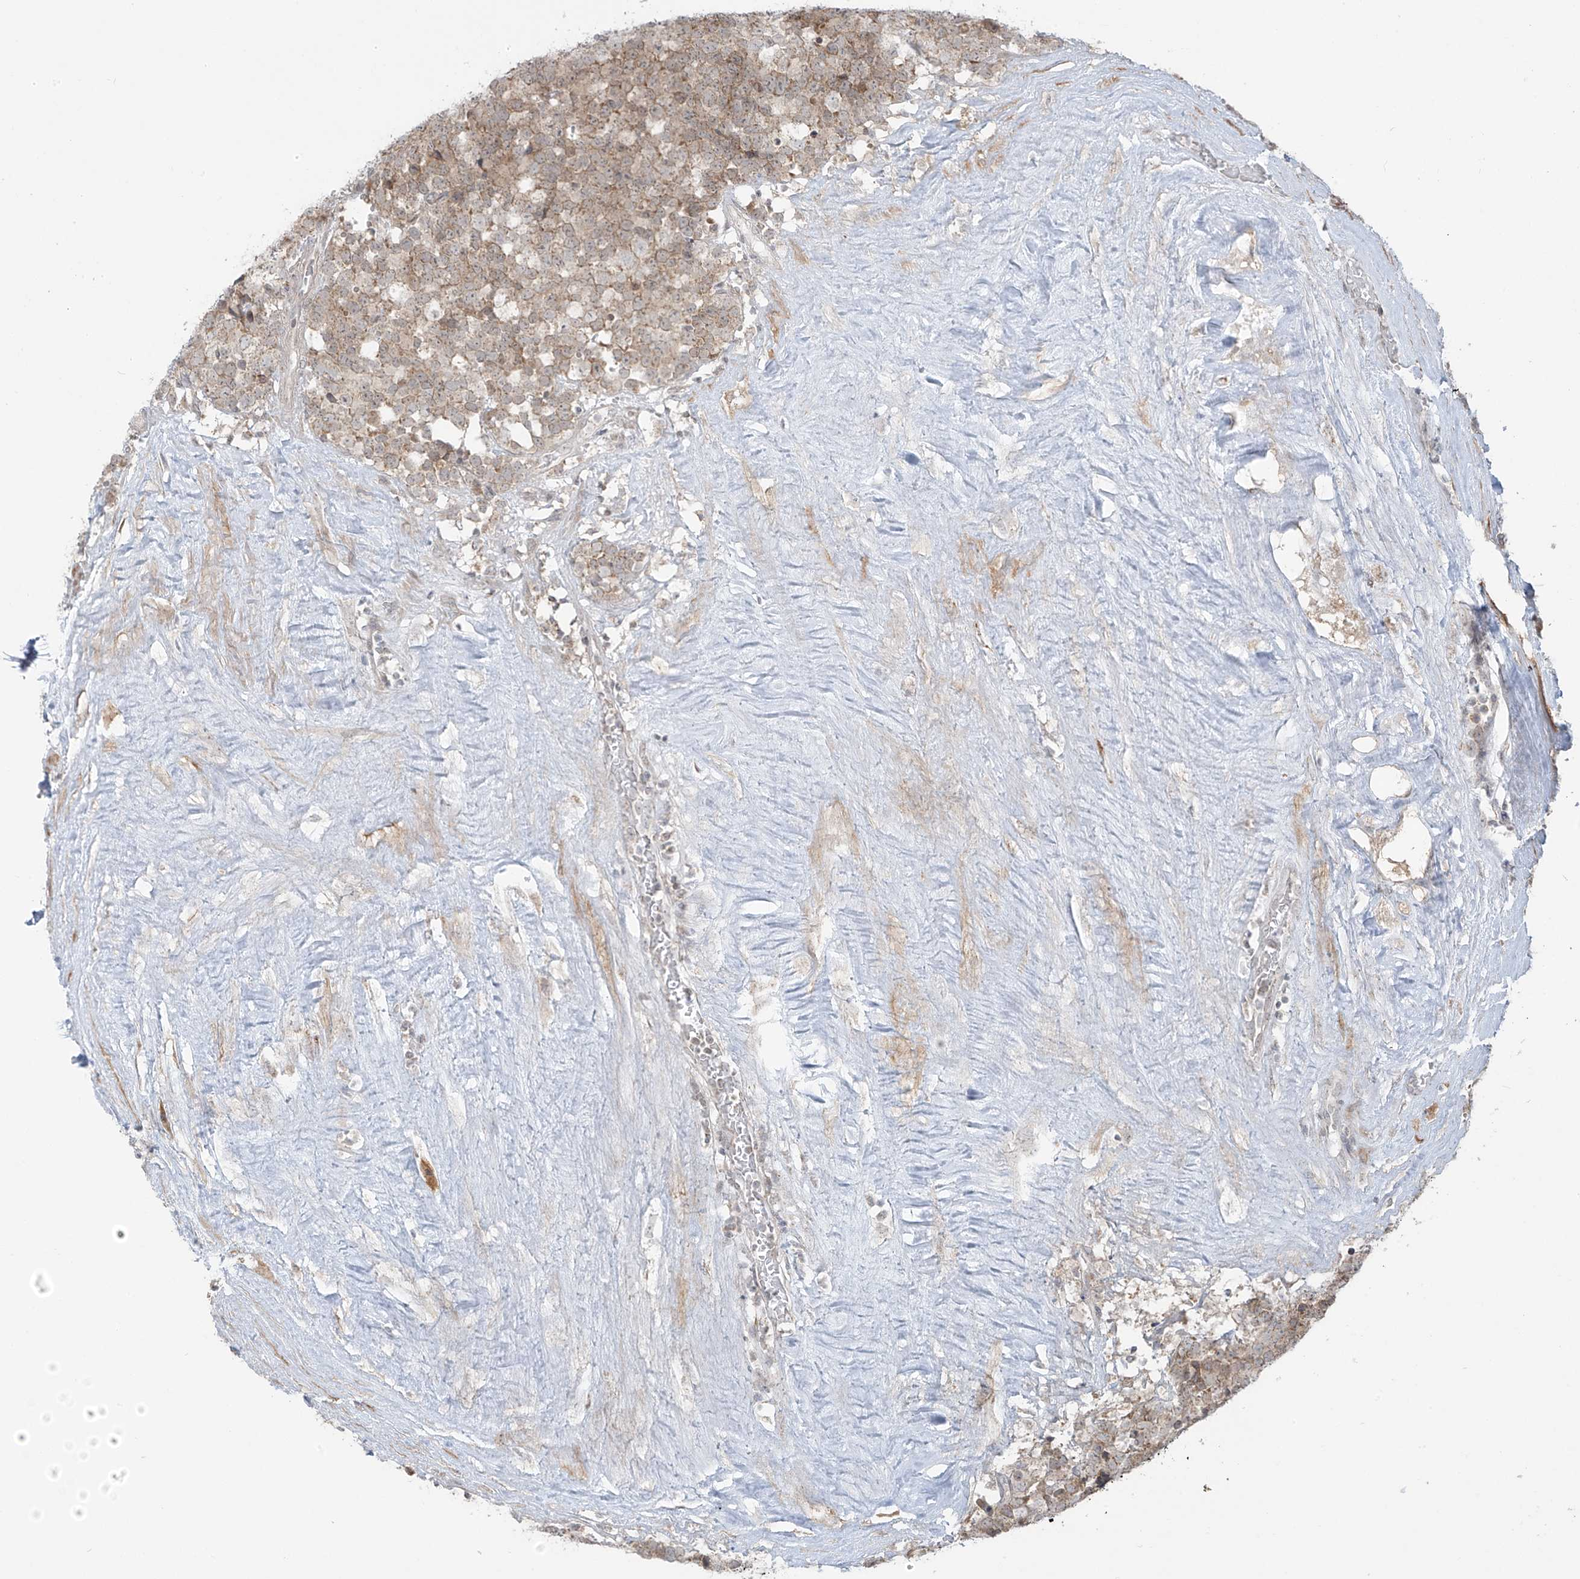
{"staining": {"intensity": "weak", "quantity": "25%-75%", "location": "cytoplasmic/membranous"}, "tissue": "testis cancer", "cell_type": "Tumor cells", "image_type": "cancer", "snomed": [{"axis": "morphology", "description": "Seminoma, NOS"}, {"axis": "topography", "description": "Testis"}], "caption": "Testis cancer stained with a brown dye shows weak cytoplasmic/membranous positive staining in about 25%-75% of tumor cells.", "gene": "HDDC2", "patient": {"sex": "male", "age": 71}}